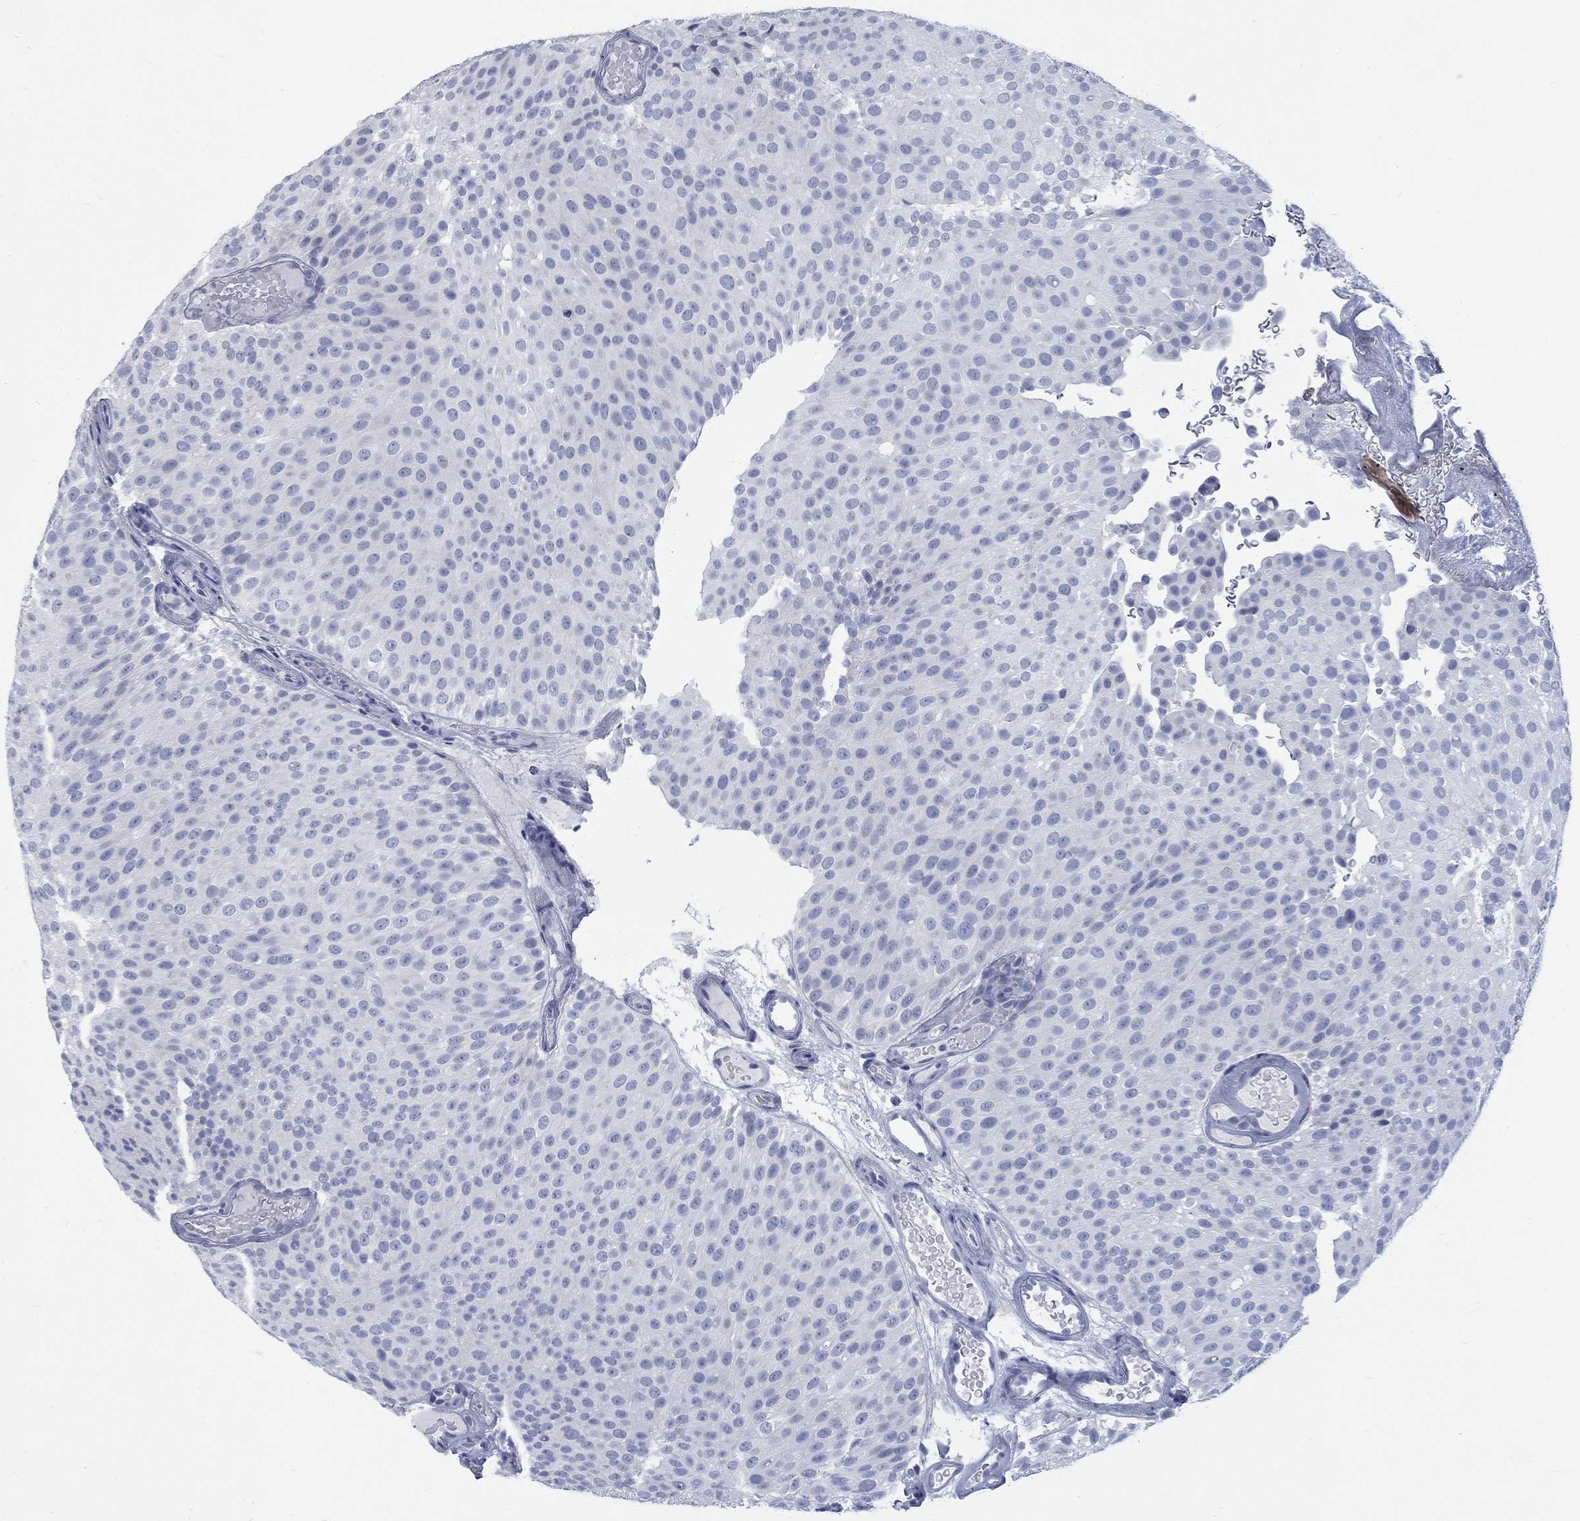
{"staining": {"intensity": "negative", "quantity": "none", "location": "none"}, "tissue": "urothelial cancer", "cell_type": "Tumor cells", "image_type": "cancer", "snomed": [{"axis": "morphology", "description": "Urothelial carcinoma, Low grade"}, {"axis": "topography", "description": "Urinary bladder"}], "caption": "IHC micrograph of urothelial cancer stained for a protein (brown), which demonstrates no positivity in tumor cells. (Brightfield microscopy of DAB (3,3'-diaminobenzidine) immunohistochemistry (IHC) at high magnification).", "gene": "RFTN2", "patient": {"sex": "male", "age": 78}}